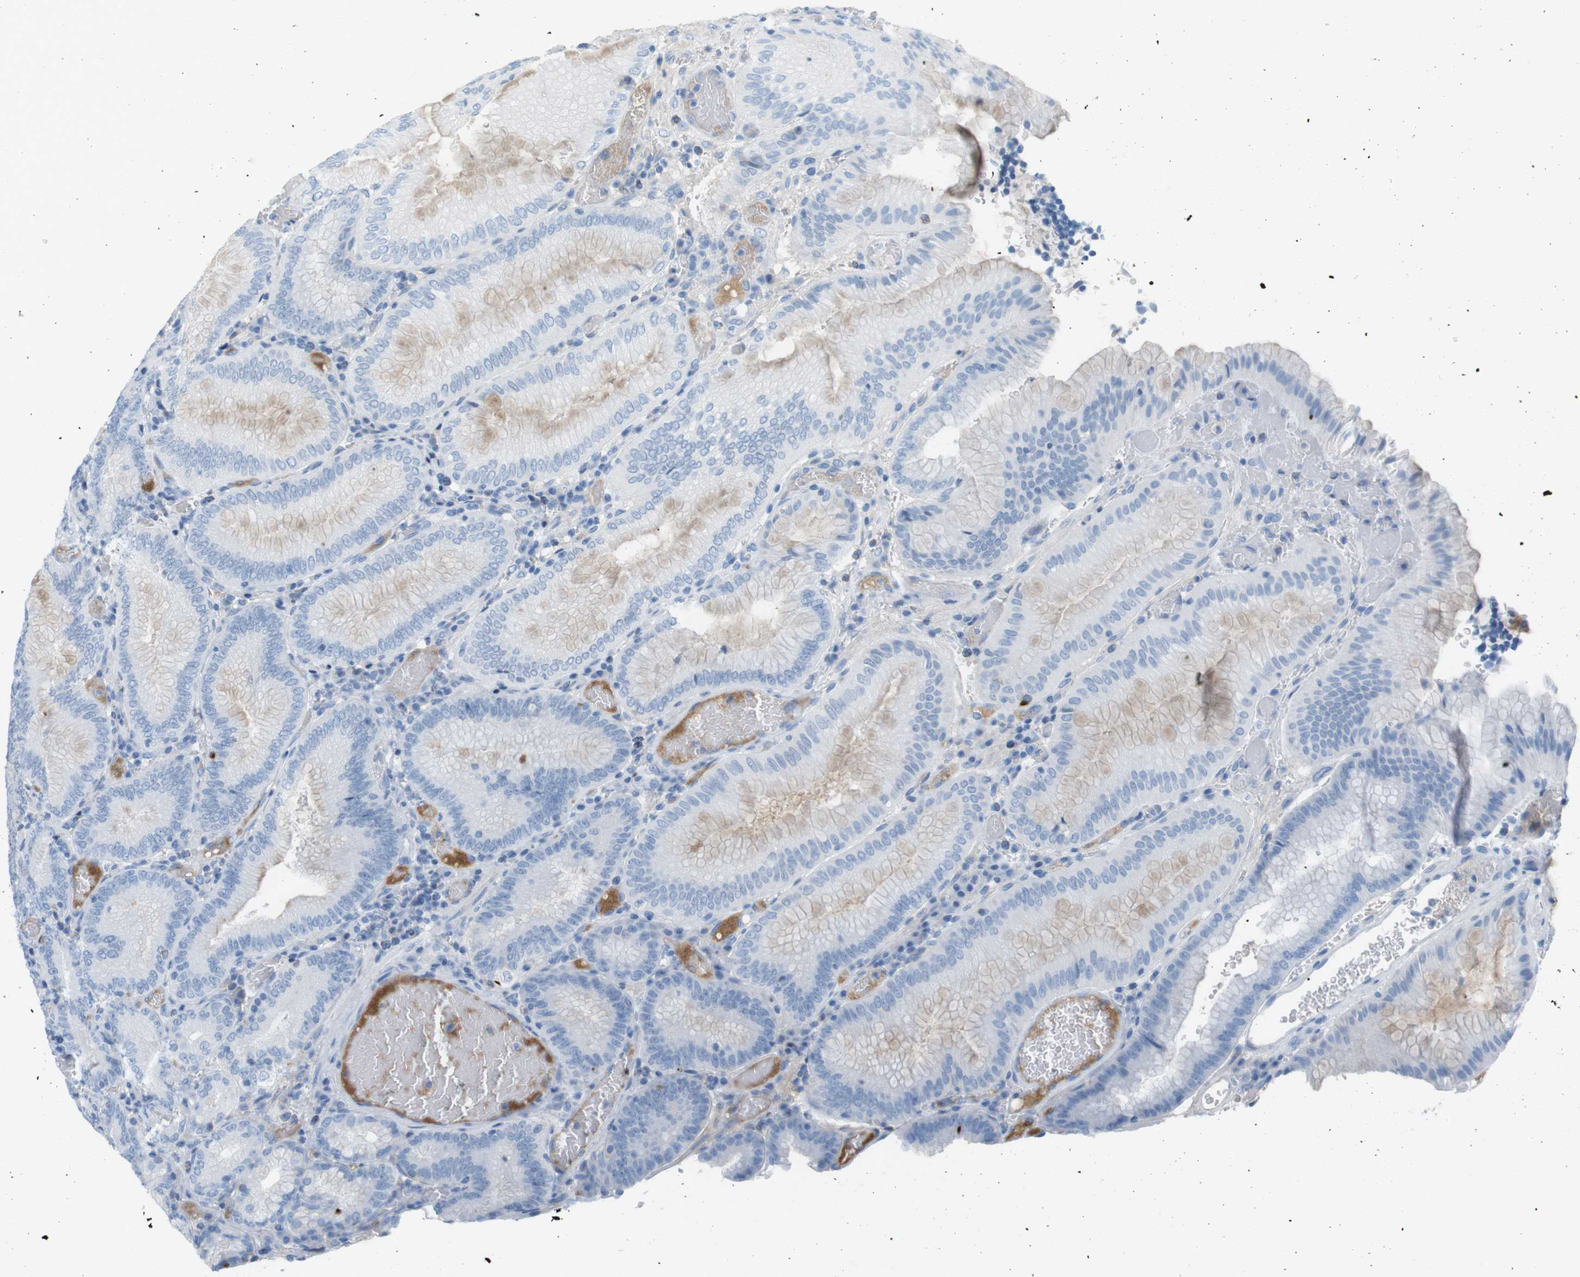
{"staining": {"intensity": "weak", "quantity": "<25%", "location": "cytoplasmic/membranous"}, "tissue": "stomach", "cell_type": "Glandular cells", "image_type": "normal", "snomed": [{"axis": "morphology", "description": "Normal tissue, NOS"}, {"axis": "morphology", "description": "Carcinoid, malignant, NOS"}, {"axis": "topography", "description": "Stomach, upper"}], "caption": "Immunohistochemical staining of benign stomach shows no significant positivity in glandular cells. (DAB (3,3'-diaminobenzidine) IHC, high magnification).", "gene": "AZGP1", "patient": {"sex": "male", "age": 39}}